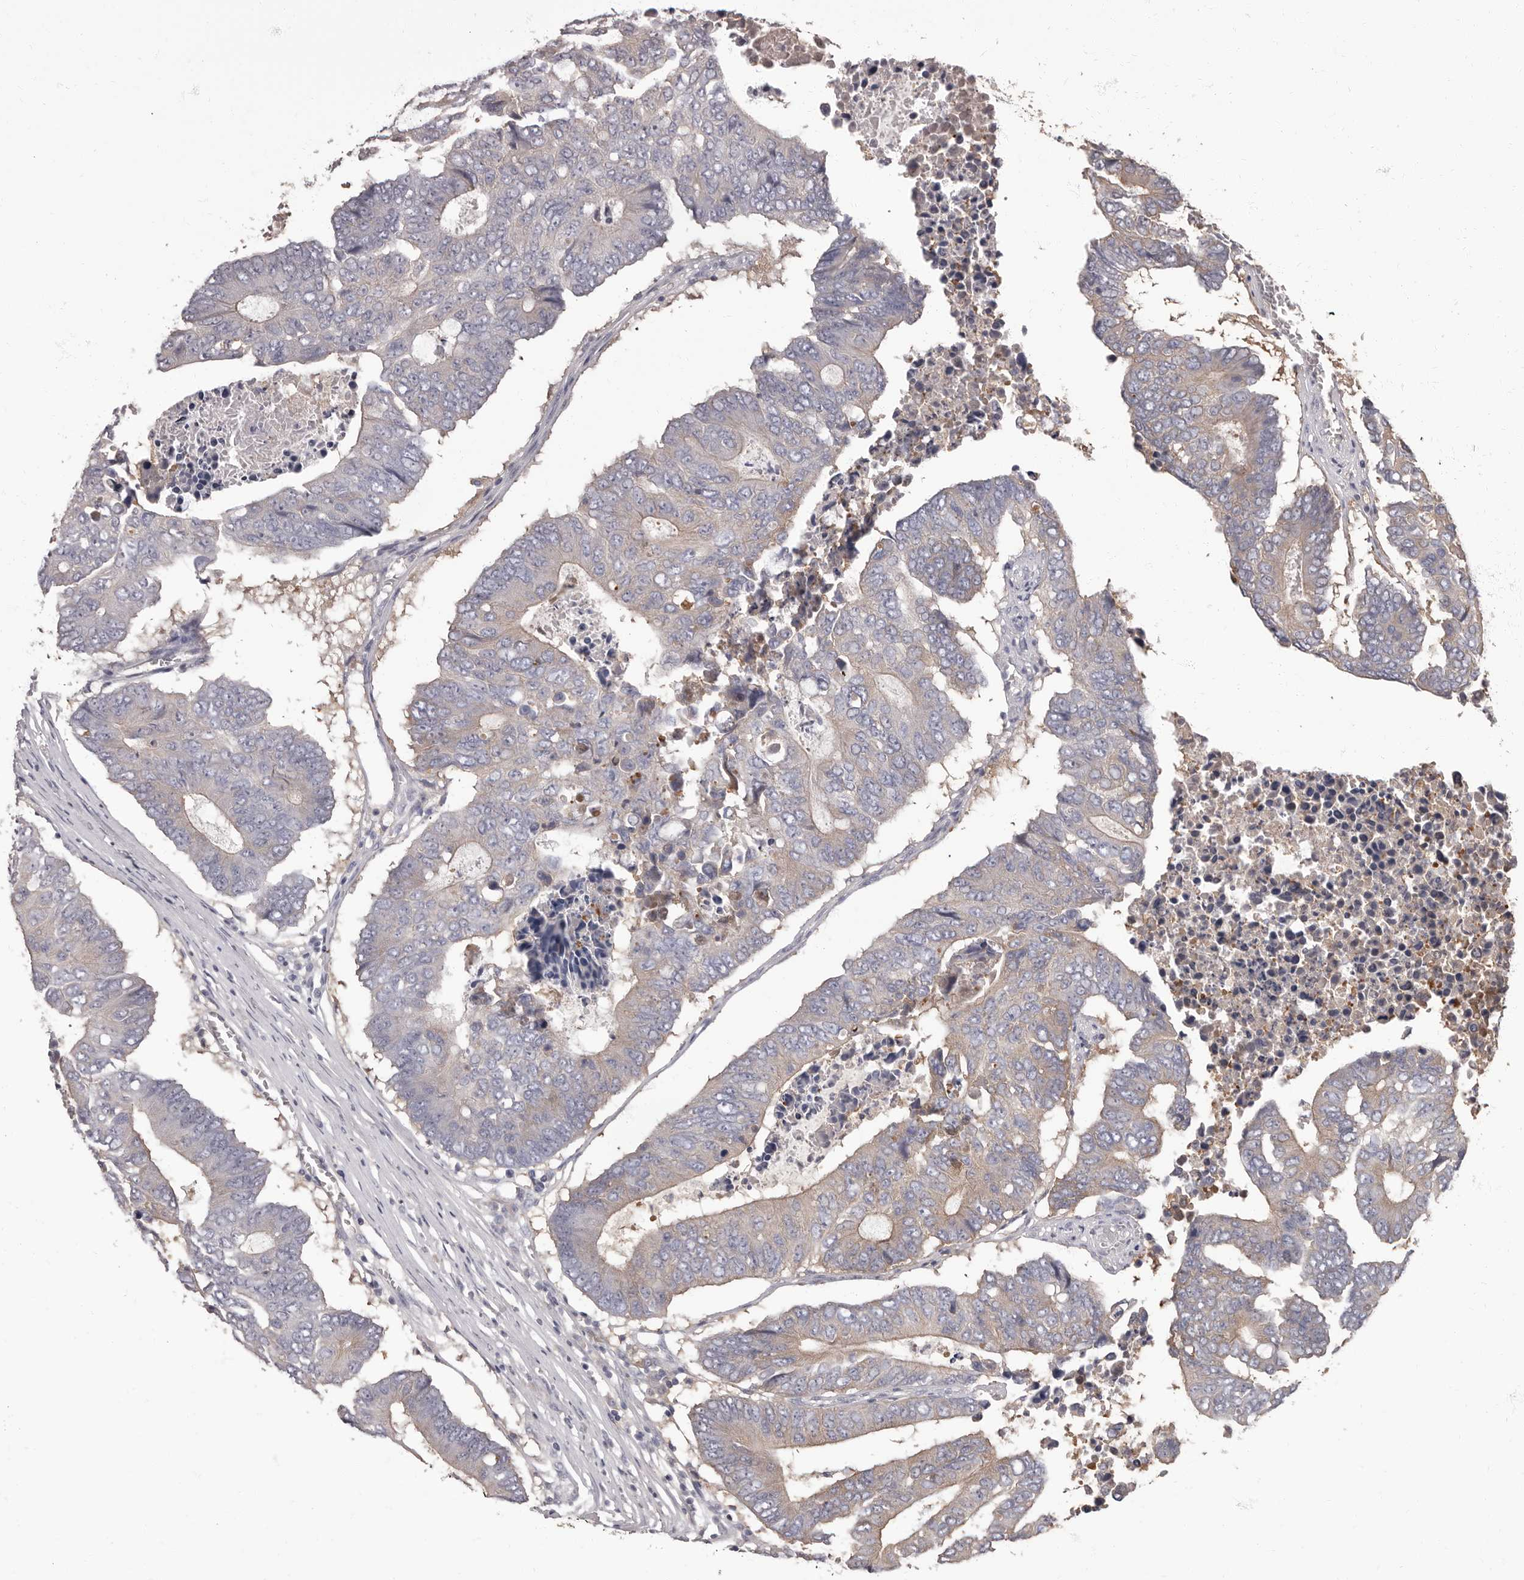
{"staining": {"intensity": "weak", "quantity": "<25%", "location": "cytoplasmic/membranous"}, "tissue": "colorectal cancer", "cell_type": "Tumor cells", "image_type": "cancer", "snomed": [{"axis": "morphology", "description": "Adenocarcinoma, NOS"}, {"axis": "topography", "description": "Colon"}], "caption": "Photomicrograph shows no significant protein staining in tumor cells of colorectal cancer (adenocarcinoma).", "gene": "APEH", "patient": {"sex": "male", "age": 87}}